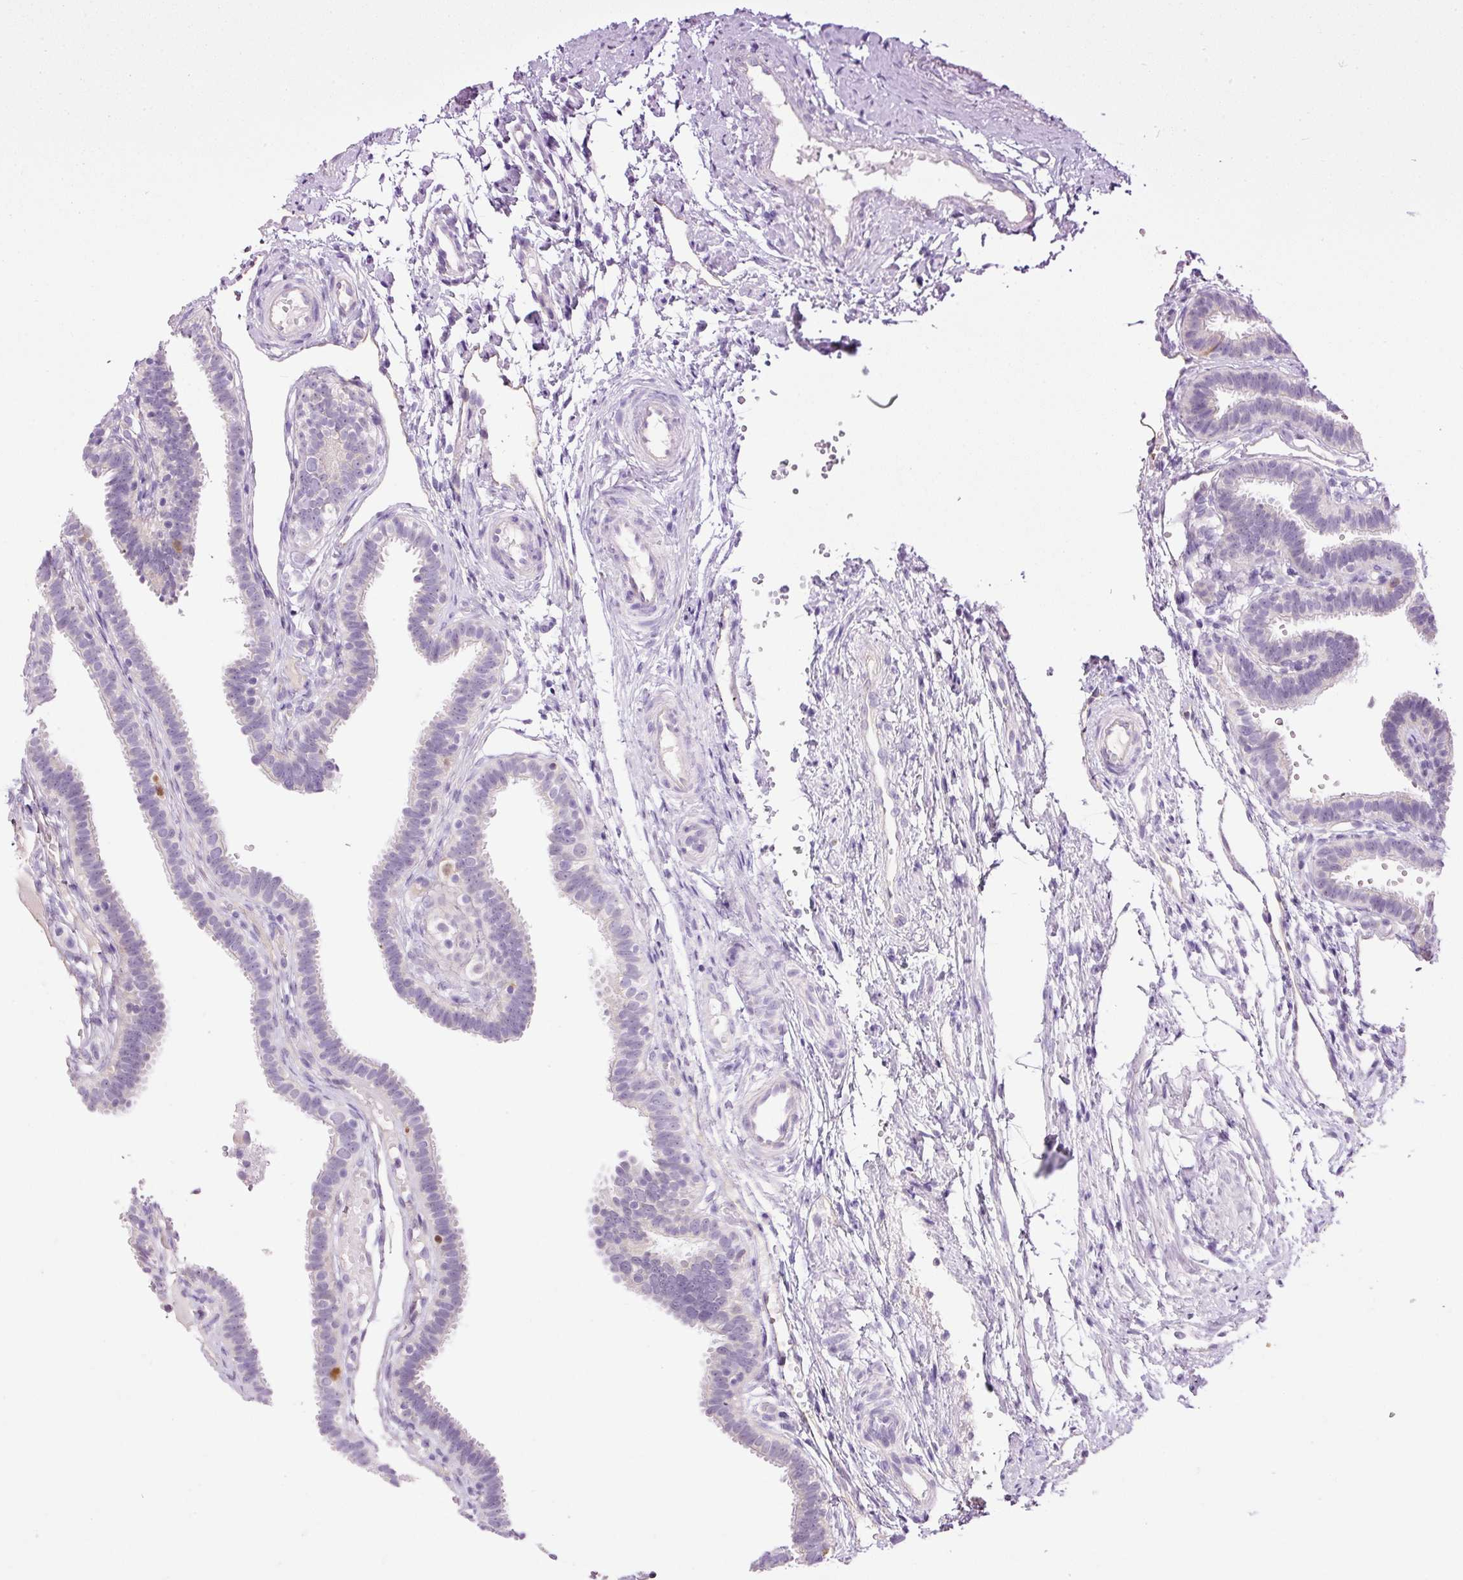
{"staining": {"intensity": "moderate", "quantity": "<25%", "location": "cytoplasmic/membranous"}, "tissue": "fallopian tube", "cell_type": "Glandular cells", "image_type": "normal", "snomed": [{"axis": "morphology", "description": "Normal tissue, NOS"}, {"axis": "topography", "description": "Fallopian tube"}], "caption": "Moderate cytoplasmic/membranous staining for a protein is seen in approximately <25% of glandular cells of normal fallopian tube using immunohistochemistry (IHC).", "gene": "KPNA2", "patient": {"sex": "female", "age": 37}}